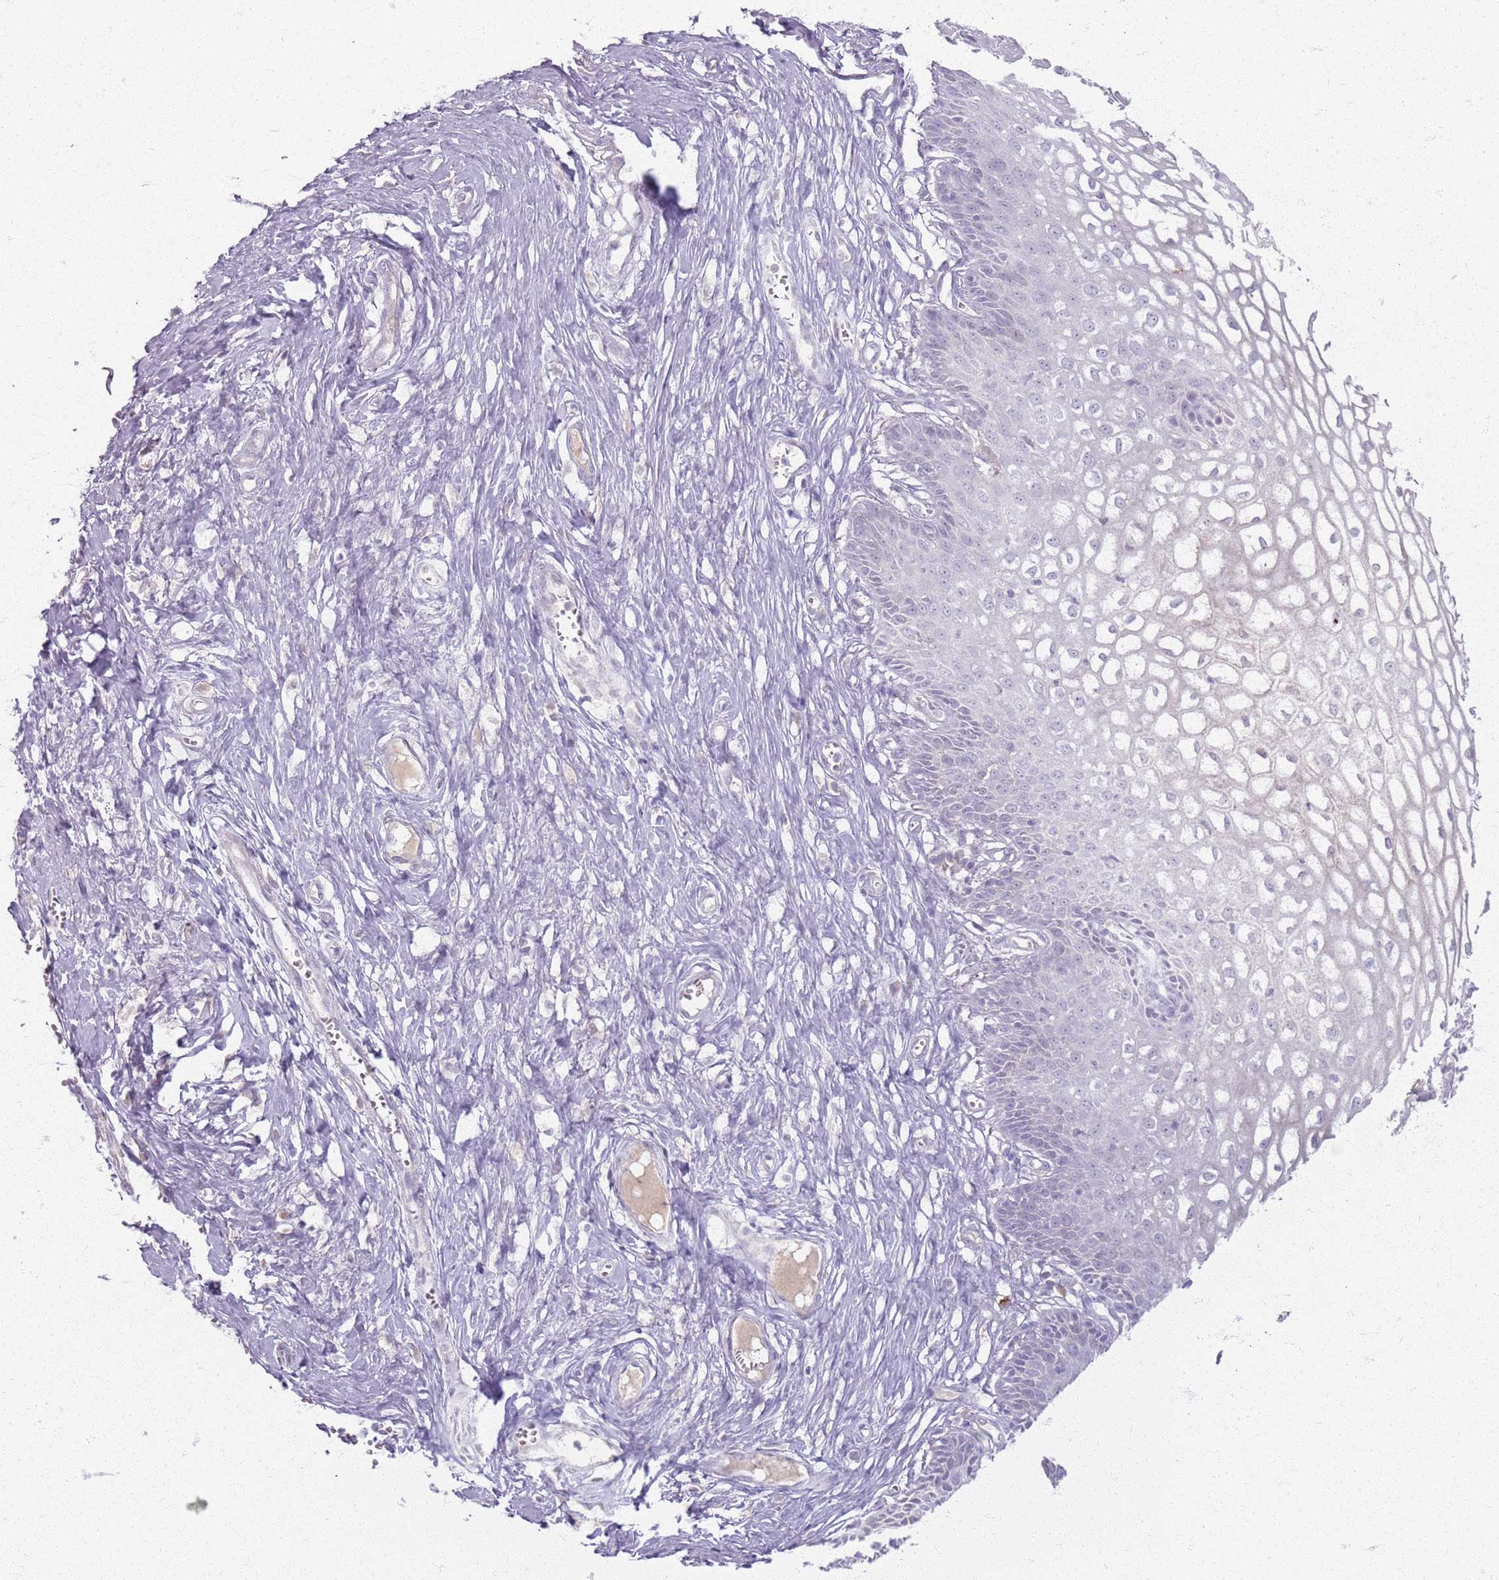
{"staining": {"intensity": "negative", "quantity": "none", "location": "none"}, "tissue": "cervix", "cell_type": "Glandular cells", "image_type": "normal", "snomed": [{"axis": "morphology", "description": "Normal tissue, NOS"}, {"axis": "morphology", "description": "Adenocarcinoma, NOS"}, {"axis": "topography", "description": "Cervix"}], "caption": "Immunohistochemistry of normal human cervix displays no staining in glandular cells. (Brightfield microscopy of DAB (3,3'-diaminobenzidine) immunohistochemistry at high magnification).", "gene": "CRIPT", "patient": {"sex": "female", "age": 29}}